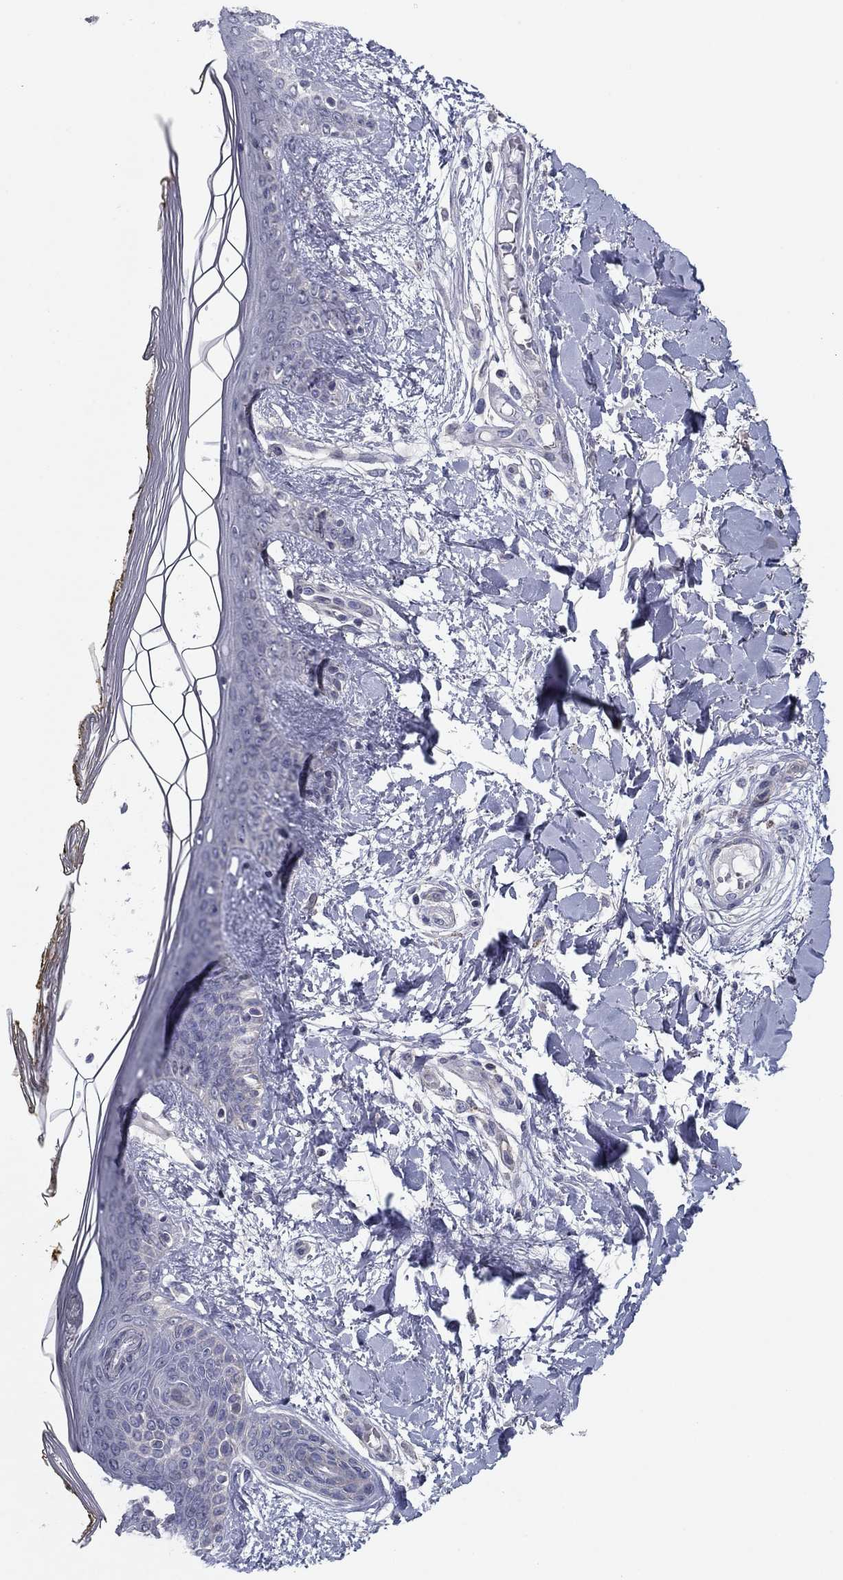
{"staining": {"intensity": "negative", "quantity": "none", "location": "none"}, "tissue": "skin", "cell_type": "Fibroblasts", "image_type": "normal", "snomed": [{"axis": "morphology", "description": "Normal tissue, NOS"}, {"axis": "topography", "description": "Skin"}], "caption": "Fibroblasts show no significant positivity in unremarkable skin. (Brightfield microscopy of DAB (3,3'-diaminobenzidine) IHC at high magnification).", "gene": "SEPTIN3", "patient": {"sex": "female", "age": 34}}